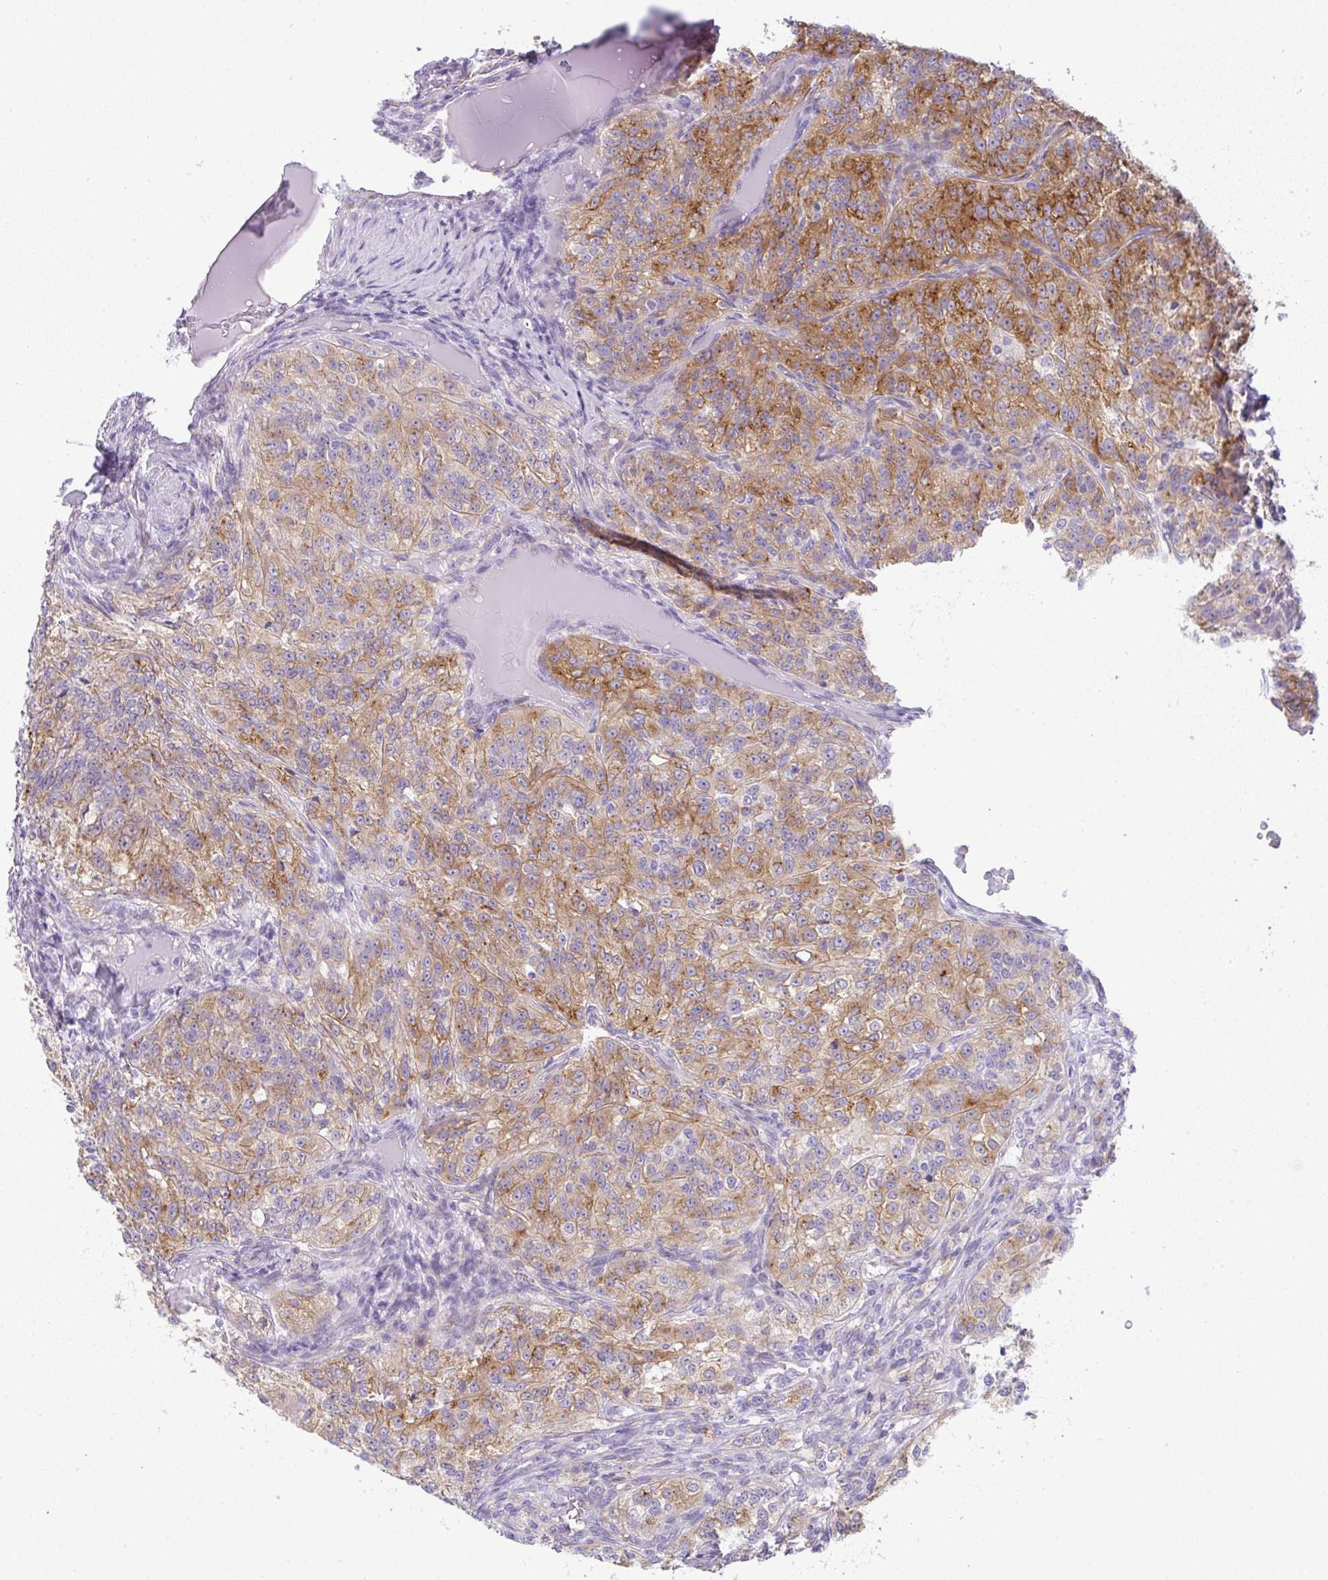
{"staining": {"intensity": "moderate", "quantity": ">75%", "location": "cytoplasmic/membranous"}, "tissue": "renal cancer", "cell_type": "Tumor cells", "image_type": "cancer", "snomed": [{"axis": "morphology", "description": "Adenocarcinoma, NOS"}, {"axis": "topography", "description": "Kidney"}], "caption": "Tumor cells show medium levels of moderate cytoplasmic/membranous staining in approximately >75% of cells in human adenocarcinoma (renal). (Brightfield microscopy of DAB IHC at high magnification).", "gene": "FAM177A1", "patient": {"sex": "female", "age": 63}}